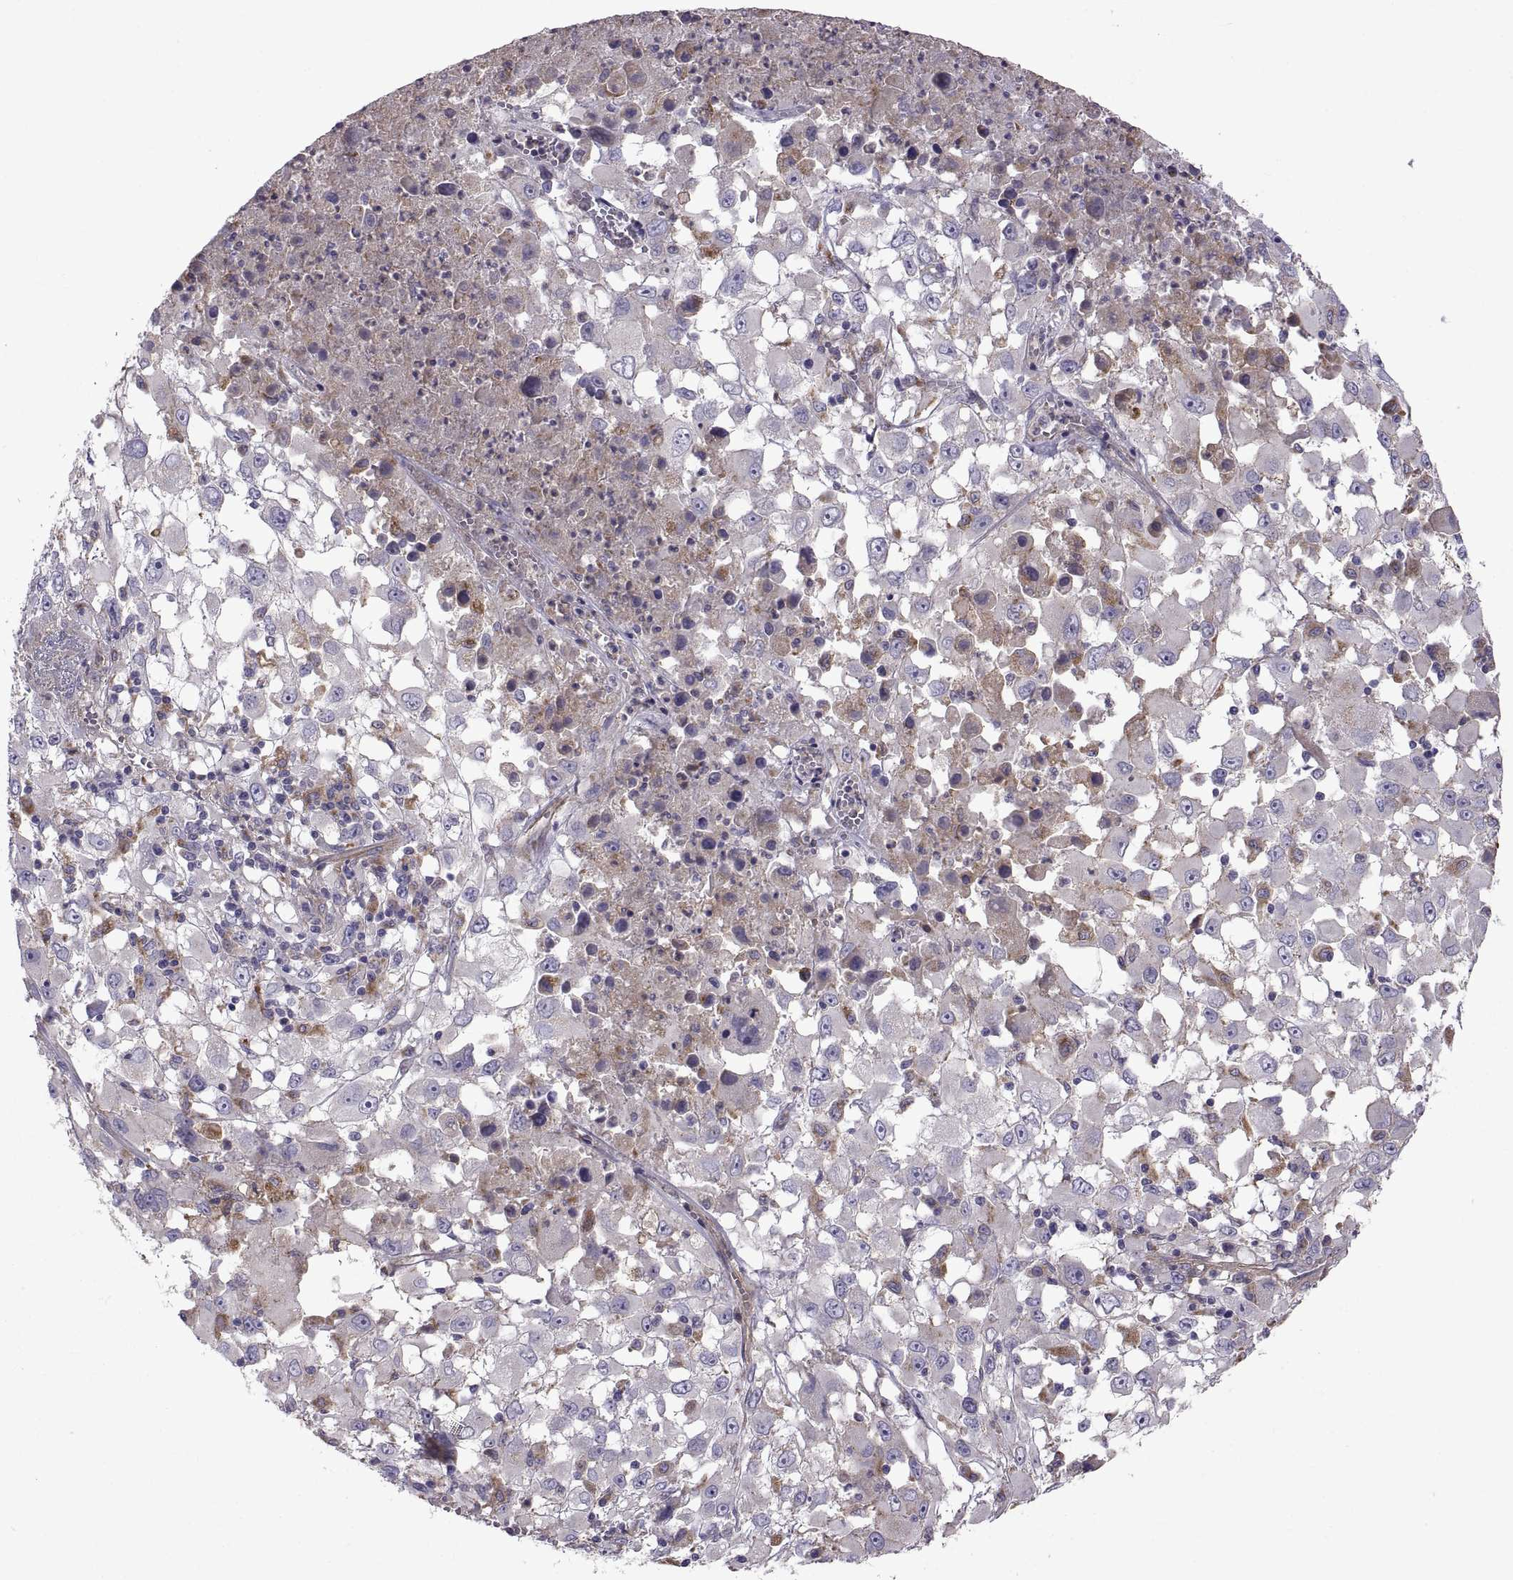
{"staining": {"intensity": "moderate", "quantity": "<25%", "location": "cytoplasmic/membranous"}, "tissue": "melanoma", "cell_type": "Tumor cells", "image_type": "cancer", "snomed": [{"axis": "morphology", "description": "Malignant melanoma, Metastatic site"}, {"axis": "topography", "description": "Soft tissue"}], "caption": "Tumor cells reveal low levels of moderate cytoplasmic/membranous expression in about <25% of cells in human melanoma.", "gene": "ARSL", "patient": {"sex": "male", "age": 50}}